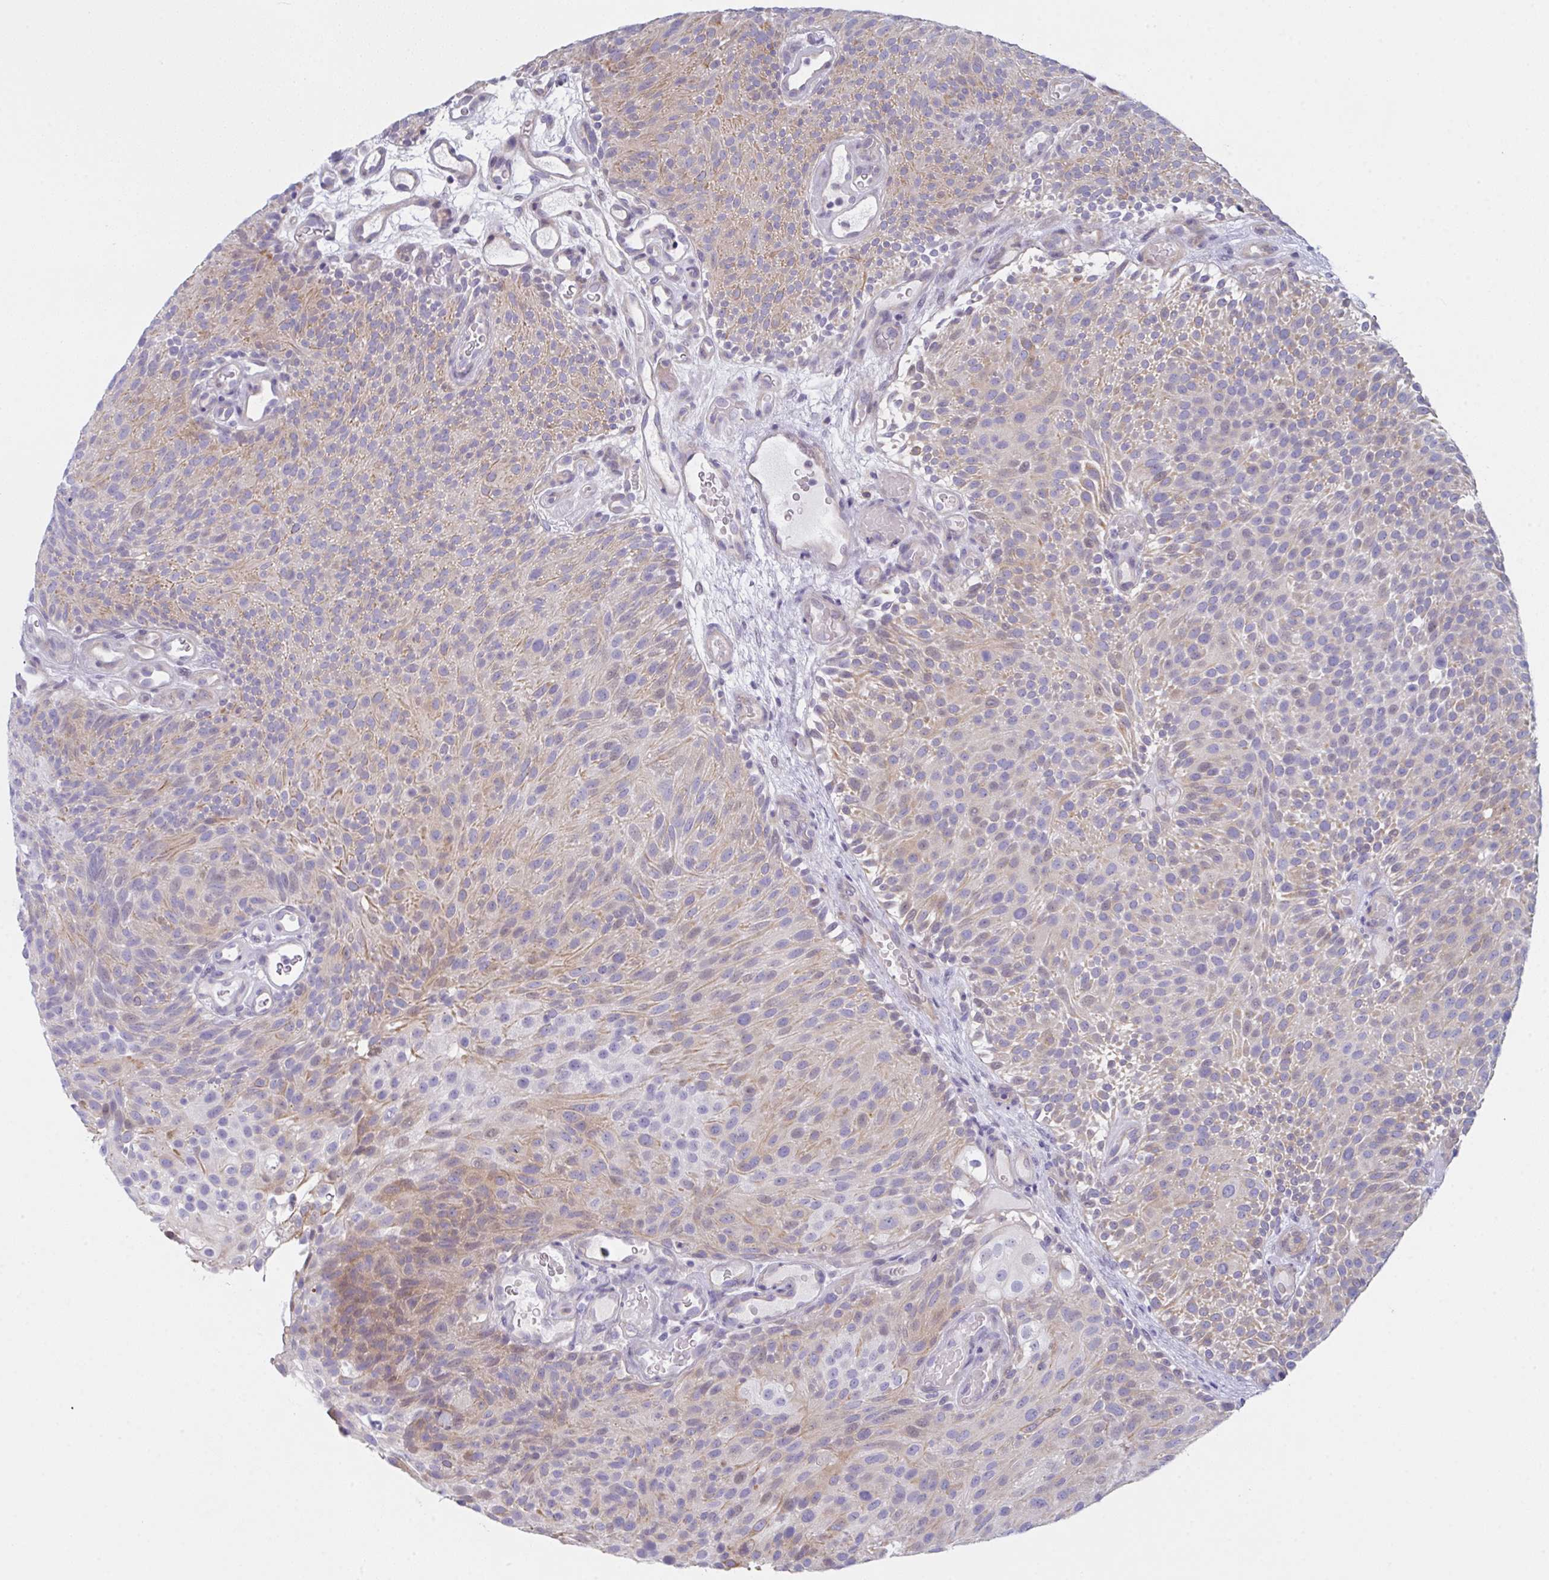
{"staining": {"intensity": "weak", "quantity": "25%-75%", "location": "cytoplasmic/membranous"}, "tissue": "urothelial cancer", "cell_type": "Tumor cells", "image_type": "cancer", "snomed": [{"axis": "morphology", "description": "Urothelial carcinoma, Low grade"}, {"axis": "topography", "description": "Urinary bladder"}], "caption": "Urothelial cancer stained for a protein reveals weak cytoplasmic/membranous positivity in tumor cells.", "gene": "FBXO47", "patient": {"sex": "male", "age": 78}}